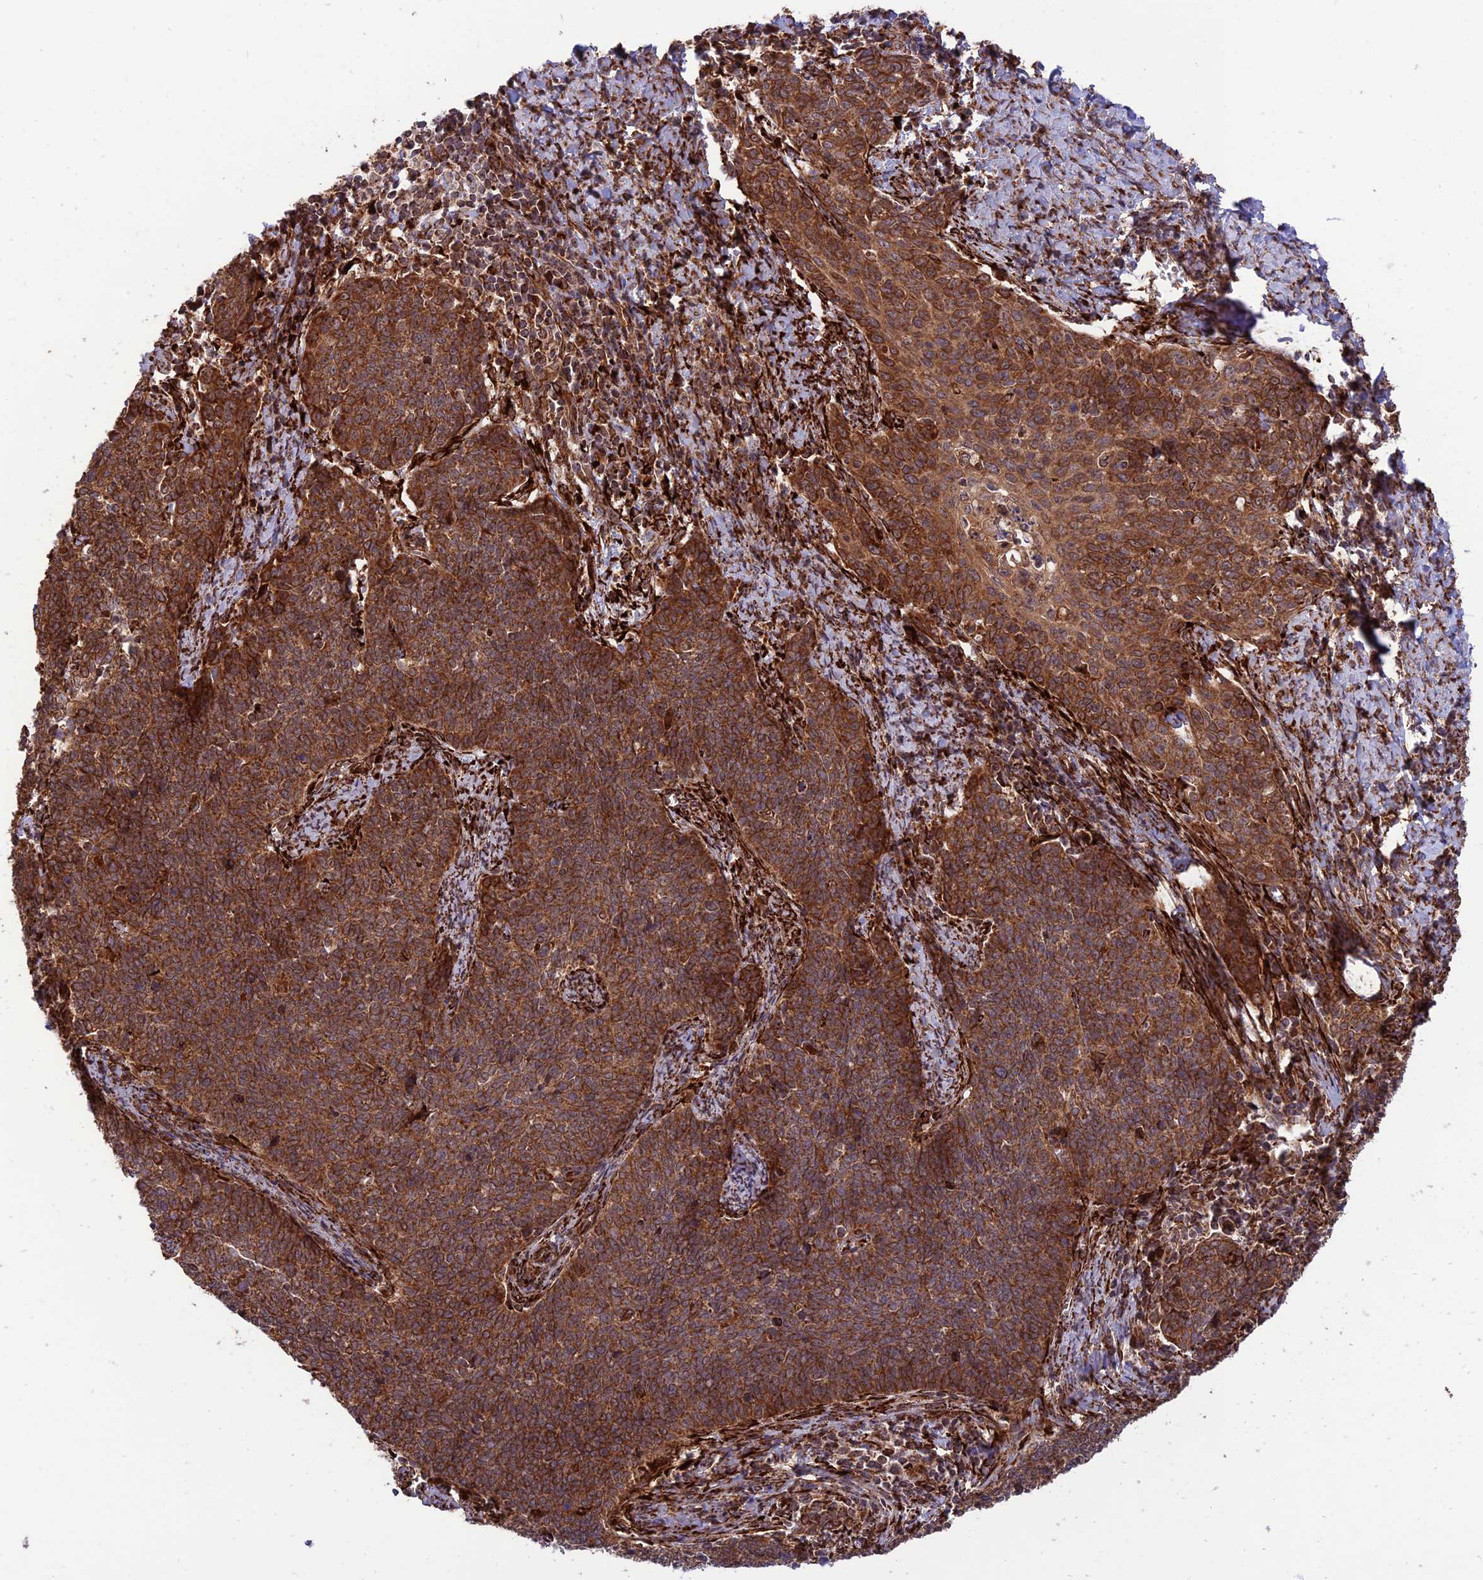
{"staining": {"intensity": "strong", "quantity": ">75%", "location": "cytoplasmic/membranous"}, "tissue": "cervical cancer", "cell_type": "Tumor cells", "image_type": "cancer", "snomed": [{"axis": "morphology", "description": "Squamous cell carcinoma, NOS"}, {"axis": "topography", "description": "Cervix"}], "caption": "Immunohistochemical staining of human squamous cell carcinoma (cervical) demonstrates strong cytoplasmic/membranous protein staining in approximately >75% of tumor cells.", "gene": "CRTAP", "patient": {"sex": "female", "age": 39}}